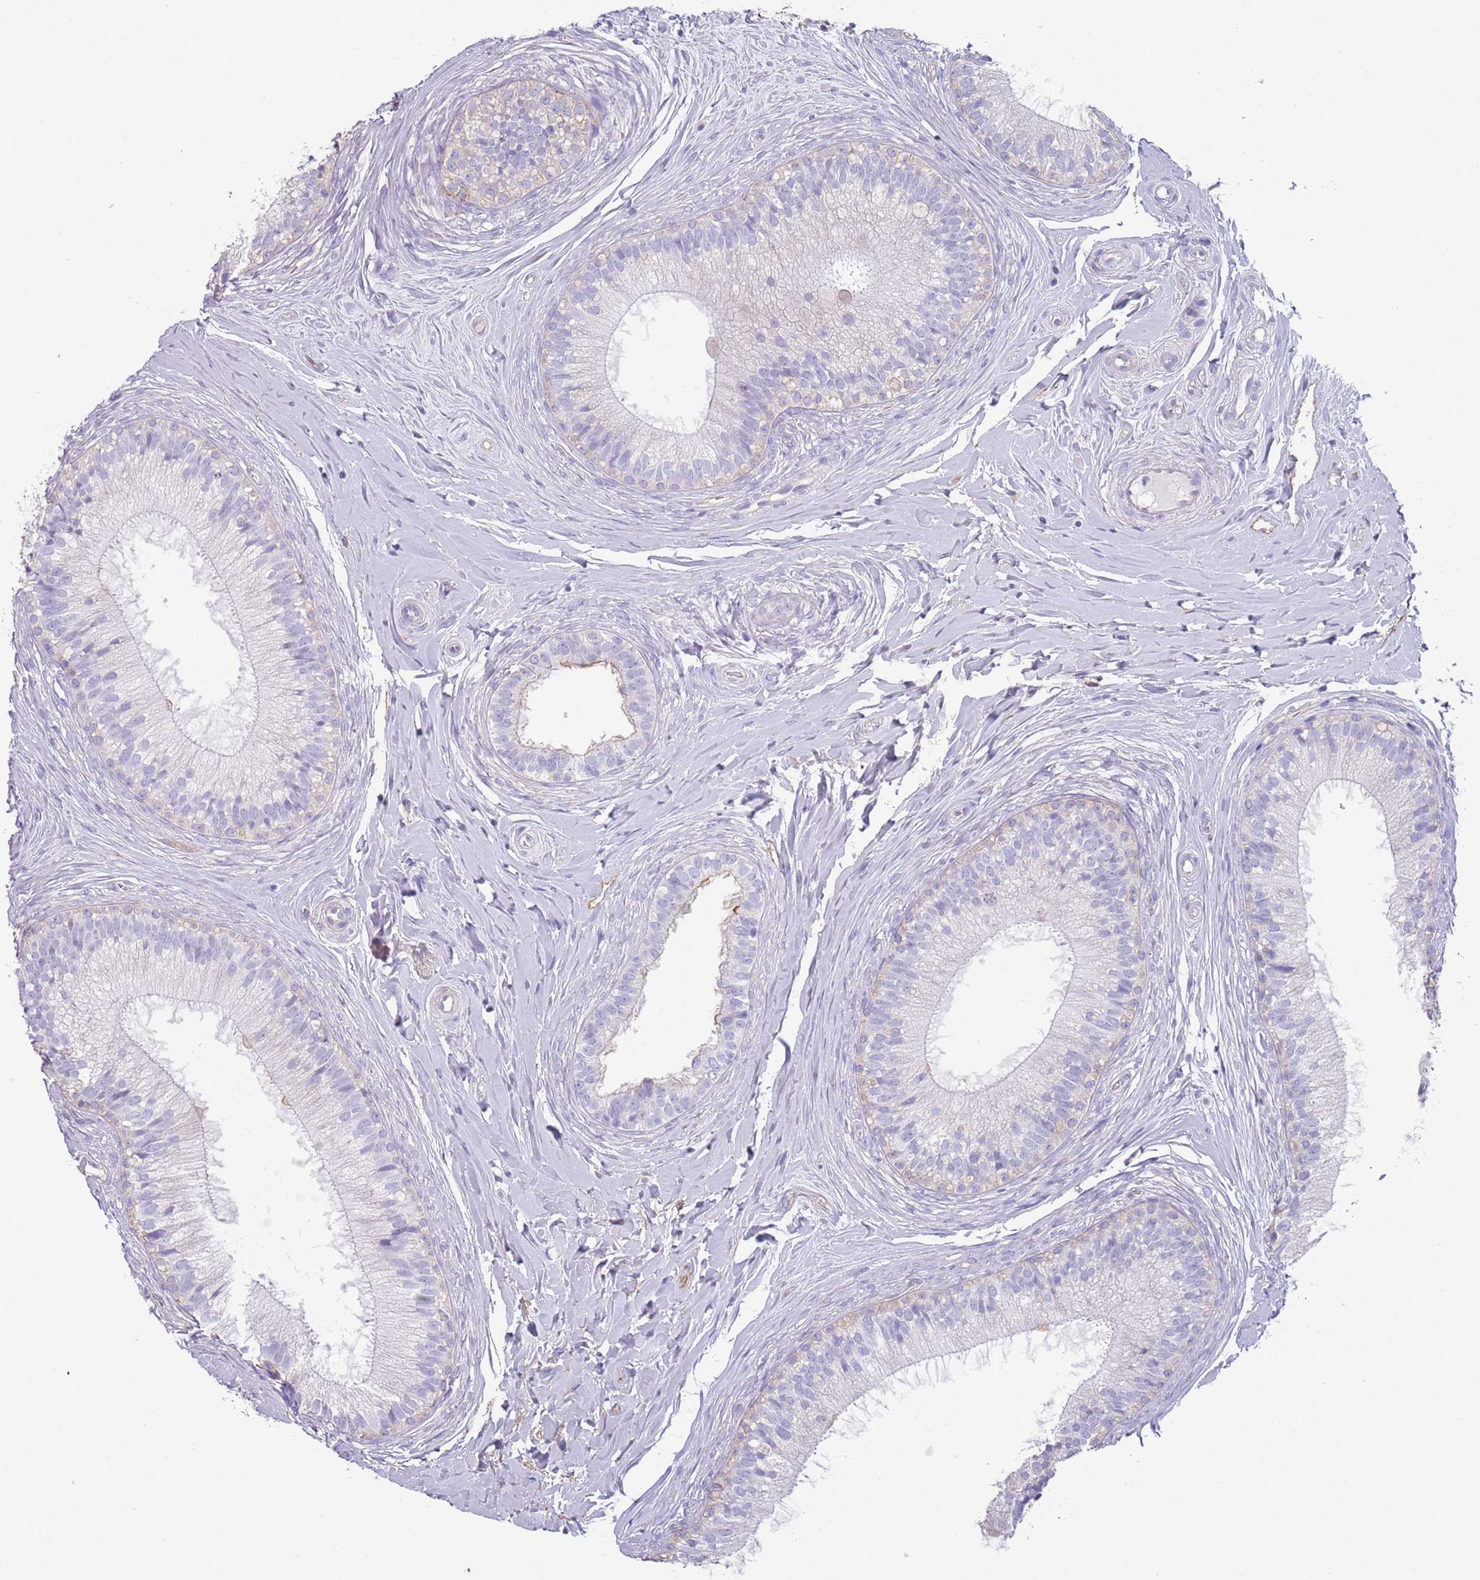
{"staining": {"intensity": "negative", "quantity": "none", "location": "none"}, "tissue": "epididymis", "cell_type": "Glandular cells", "image_type": "normal", "snomed": [{"axis": "morphology", "description": "Normal tissue, NOS"}, {"axis": "topography", "description": "Epididymis"}], "caption": "DAB immunohistochemical staining of benign epididymis exhibits no significant positivity in glandular cells.", "gene": "ENSG00000271254", "patient": {"sex": "male", "age": 33}}